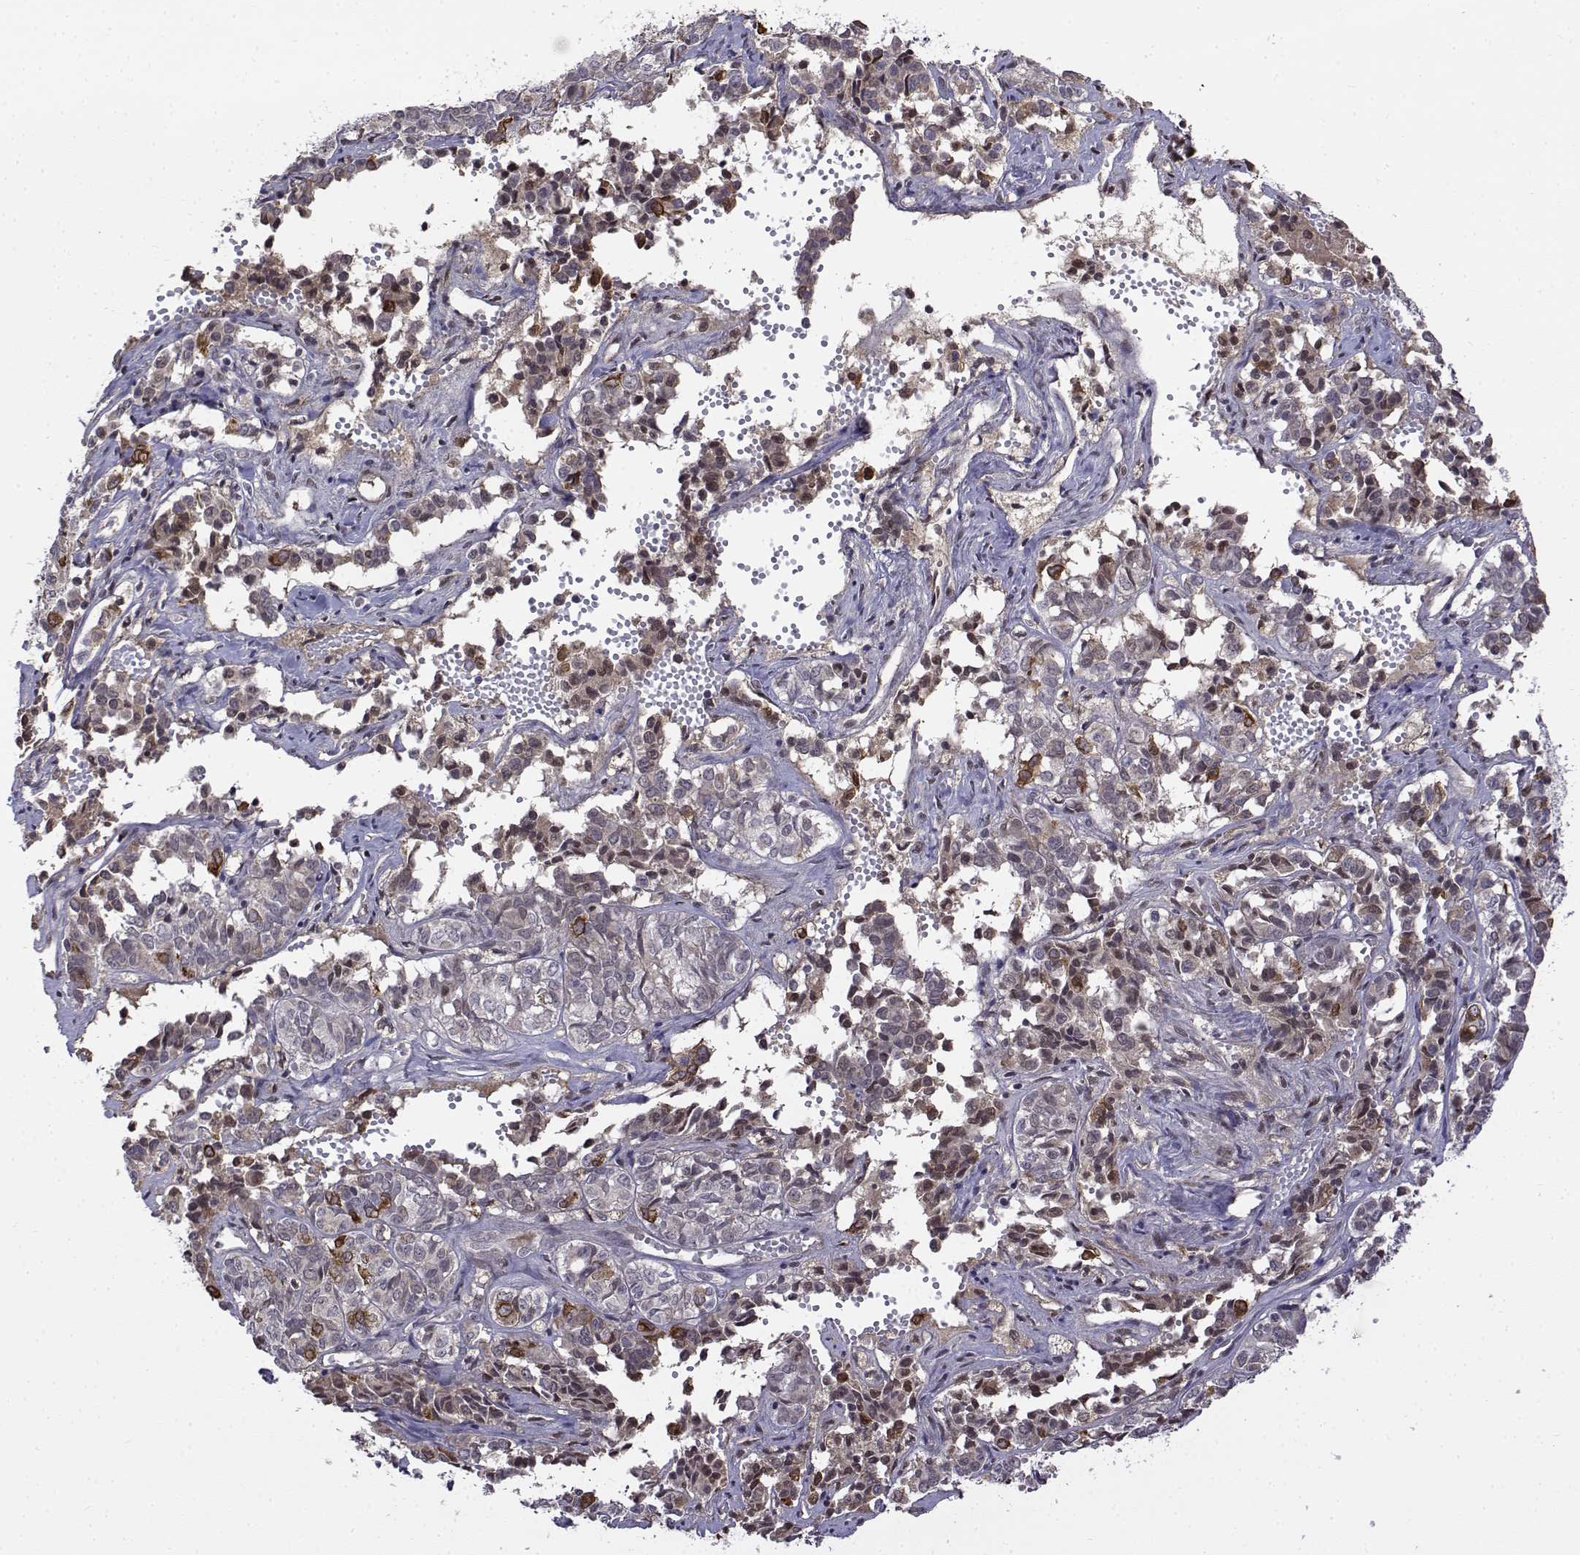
{"staining": {"intensity": "moderate", "quantity": "<25%", "location": "cytoplasmic/membranous"}, "tissue": "ovarian cancer", "cell_type": "Tumor cells", "image_type": "cancer", "snomed": [{"axis": "morphology", "description": "Carcinoma, endometroid"}, {"axis": "topography", "description": "Ovary"}], "caption": "A brown stain labels moderate cytoplasmic/membranous expression of a protein in endometroid carcinoma (ovarian) tumor cells.", "gene": "ITGA7", "patient": {"sex": "female", "age": 80}}